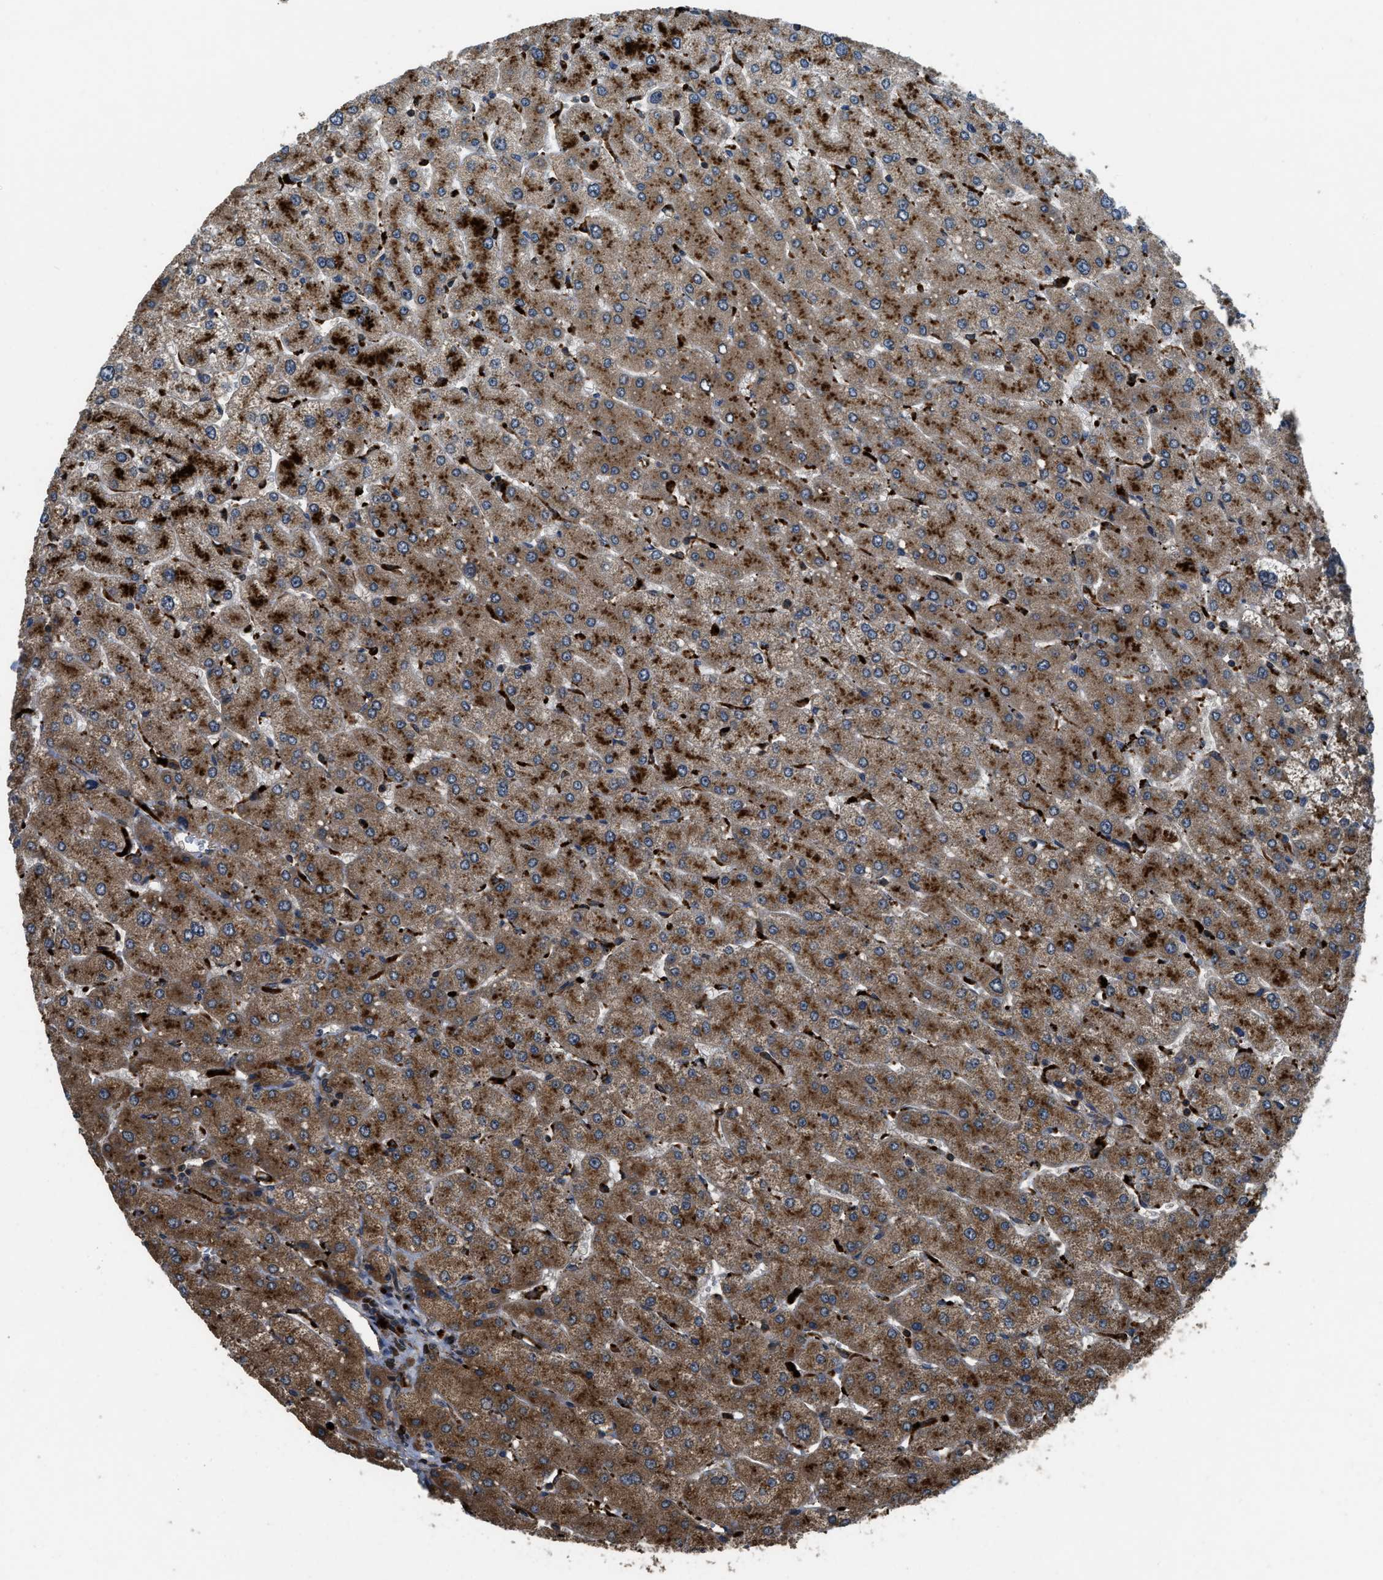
{"staining": {"intensity": "moderate", "quantity": ">75%", "location": "cytoplasmic/membranous"}, "tissue": "liver", "cell_type": "Cholangiocytes", "image_type": "normal", "snomed": [{"axis": "morphology", "description": "Normal tissue, NOS"}, {"axis": "topography", "description": "Liver"}], "caption": "Immunohistochemistry (DAB) staining of normal human liver shows moderate cytoplasmic/membranous protein expression in approximately >75% of cholangiocytes.", "gene": "GGH", "patient": {"sex": "male", "age": 55}}